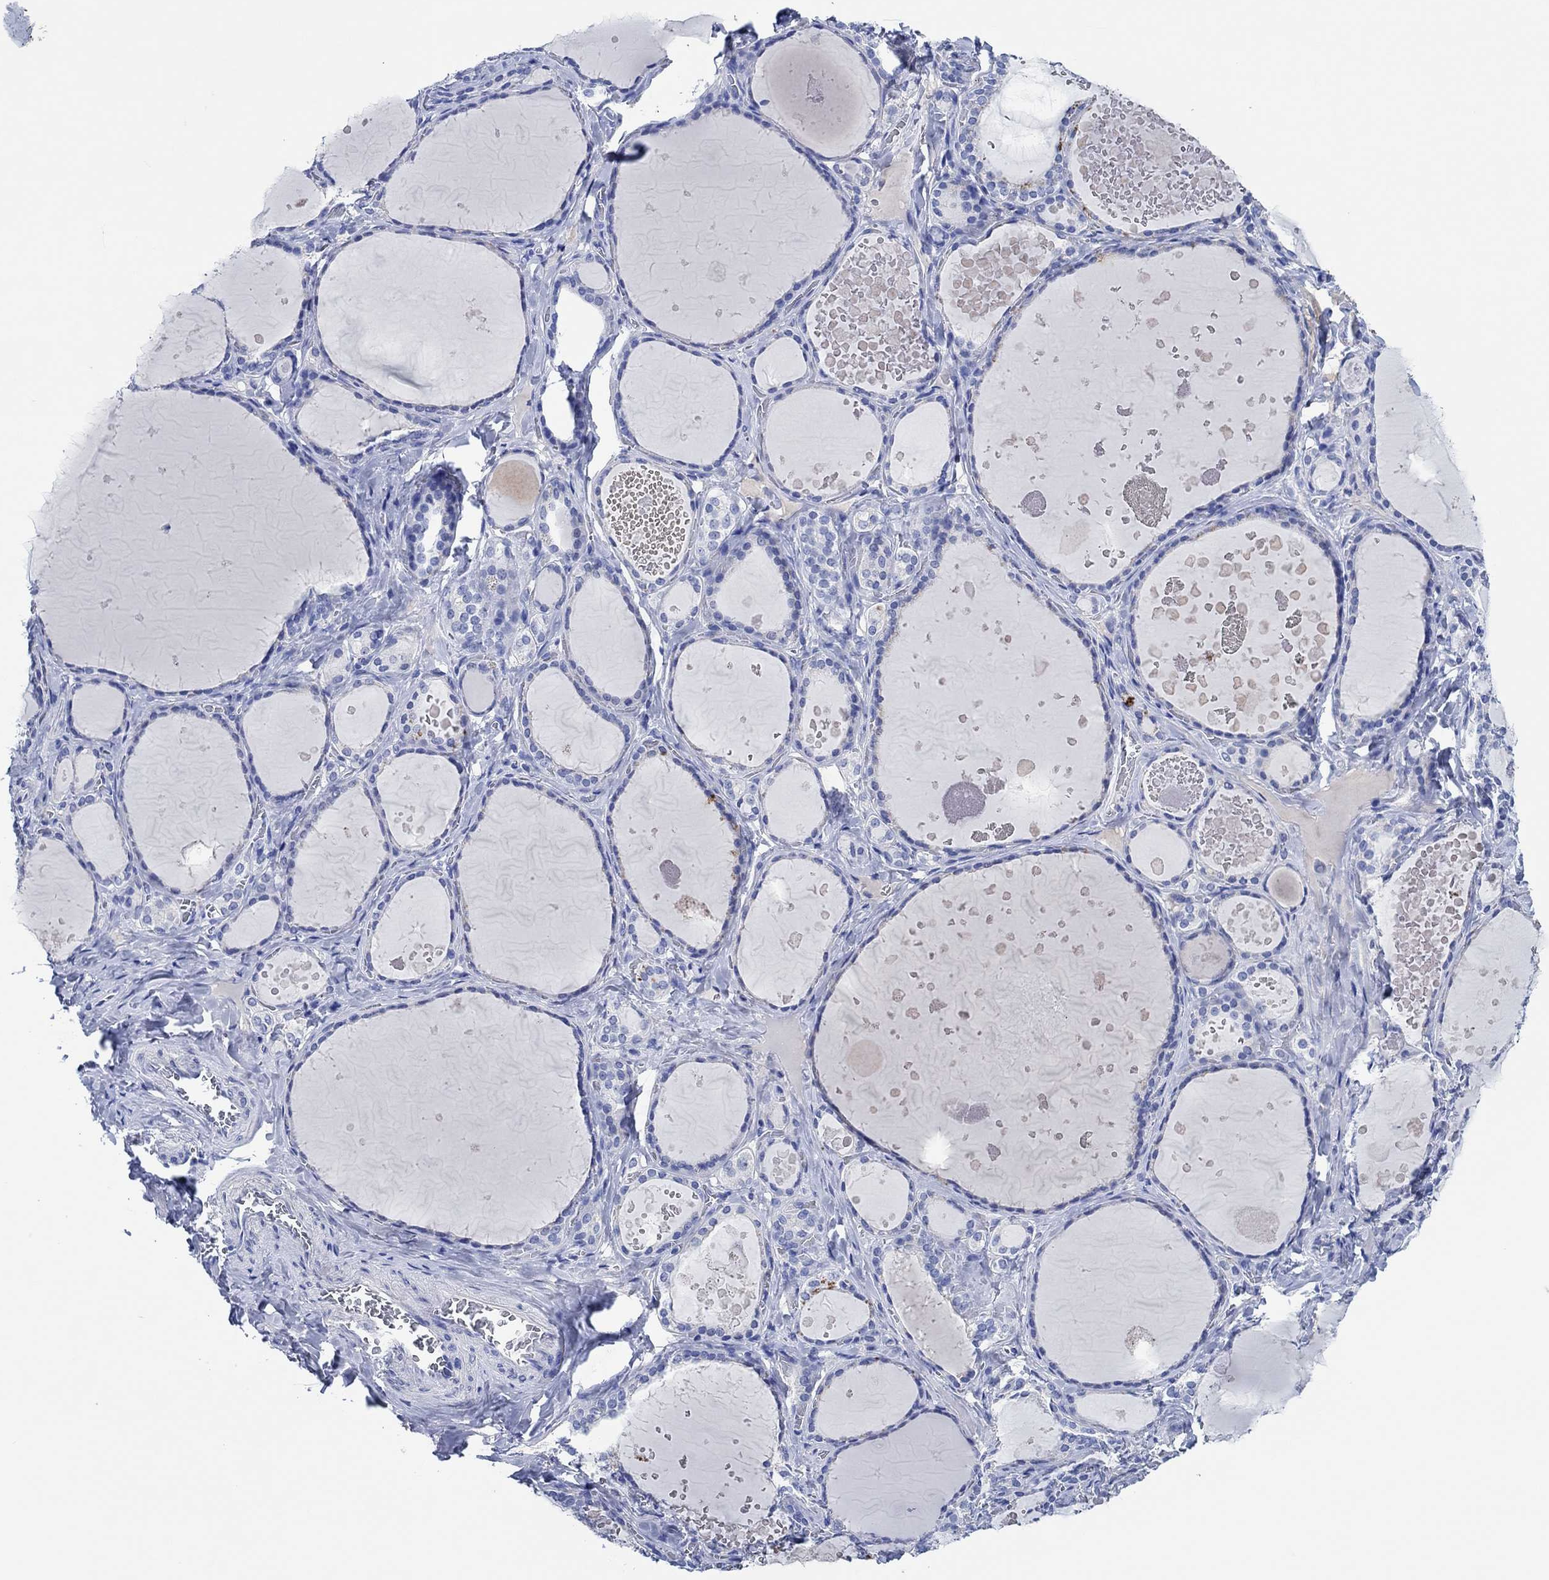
{"staining": {"intensity": "negative", "quantity": "none", "location": "none"}, "tissue": "thyroid gland", "cell_type": "Glandular cells", "image_type": "normal", "snomed": [{"axis": "morphology", "description": "Normal tissue, NOS"}, {"axis": "topography", "description": "Thyroid gland"}], "caption": "This micrograph is of normal thyroid gland stained with immunohistochemistry to label a protein in brown with the nuclei are counter-stained blue. There is no positivity in glandular cells. Brightfield microscopy of IHC stained with DAB (3,3'-diaminobenzidine) (brown) and hematoxylin (blue), captured at high magnification.", "gene": "CPNE6", "patient": {"sex": "female", "age": 56}}